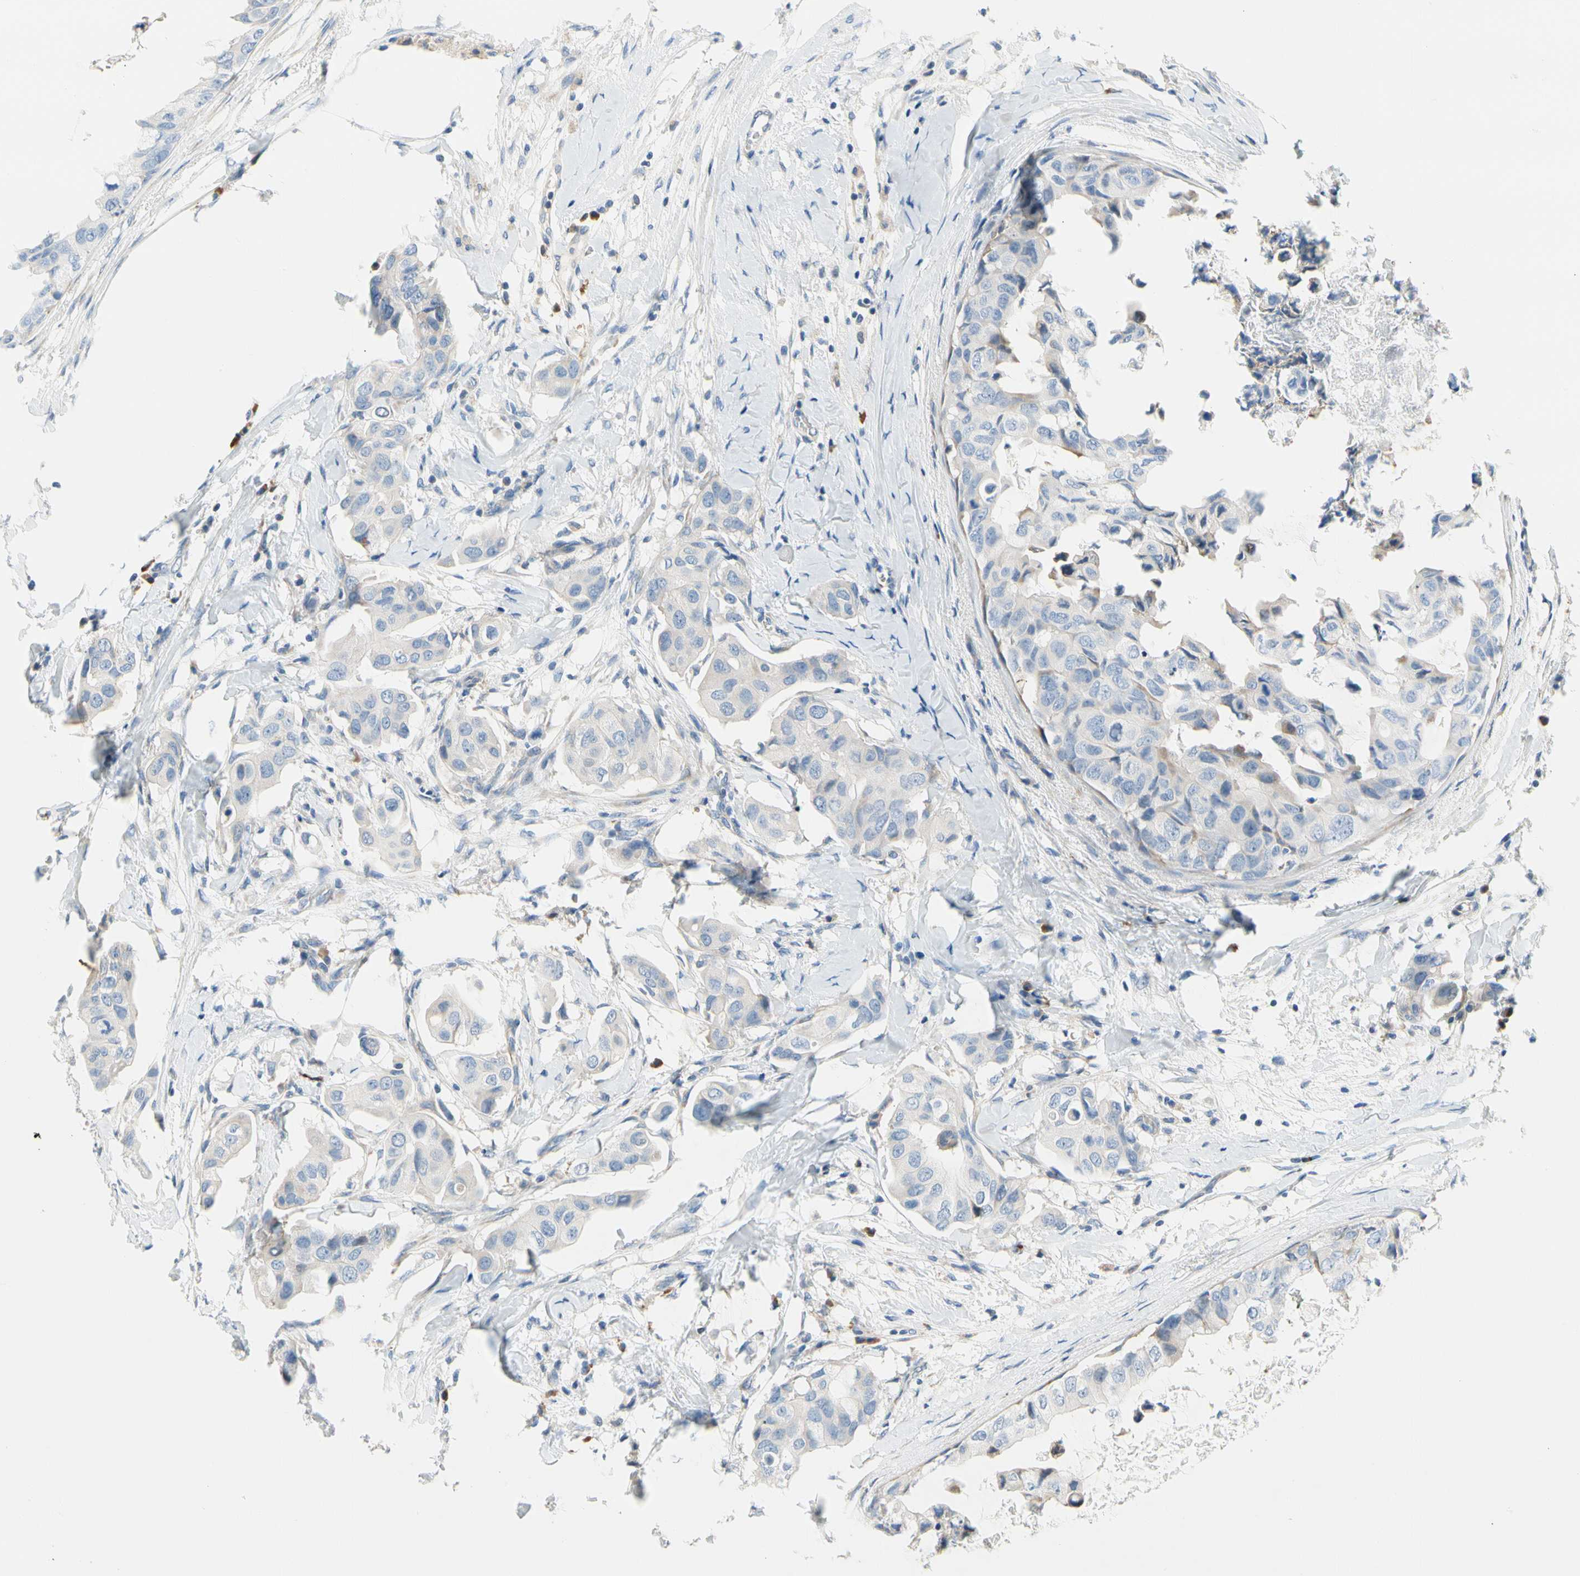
{"staining": {"intensity": "negative", "quantity": "none", "location": "none"}, "tissue": "breast cancer", "cell_type": "Tumor cells", "image_type": "cancer", "snomed": [{"axis": "morphology", "description": "Duct carcinoma"}, {"axis": "topography", "description": "Breast"}], "caption": "IHC of breast cancer demonstrates no staining in tumor cells. (Immunohistochemistry, brightfield microscopy, high magnification).", "gene": "STXBP1", "patient": {"sex": "female", "age": 40}}